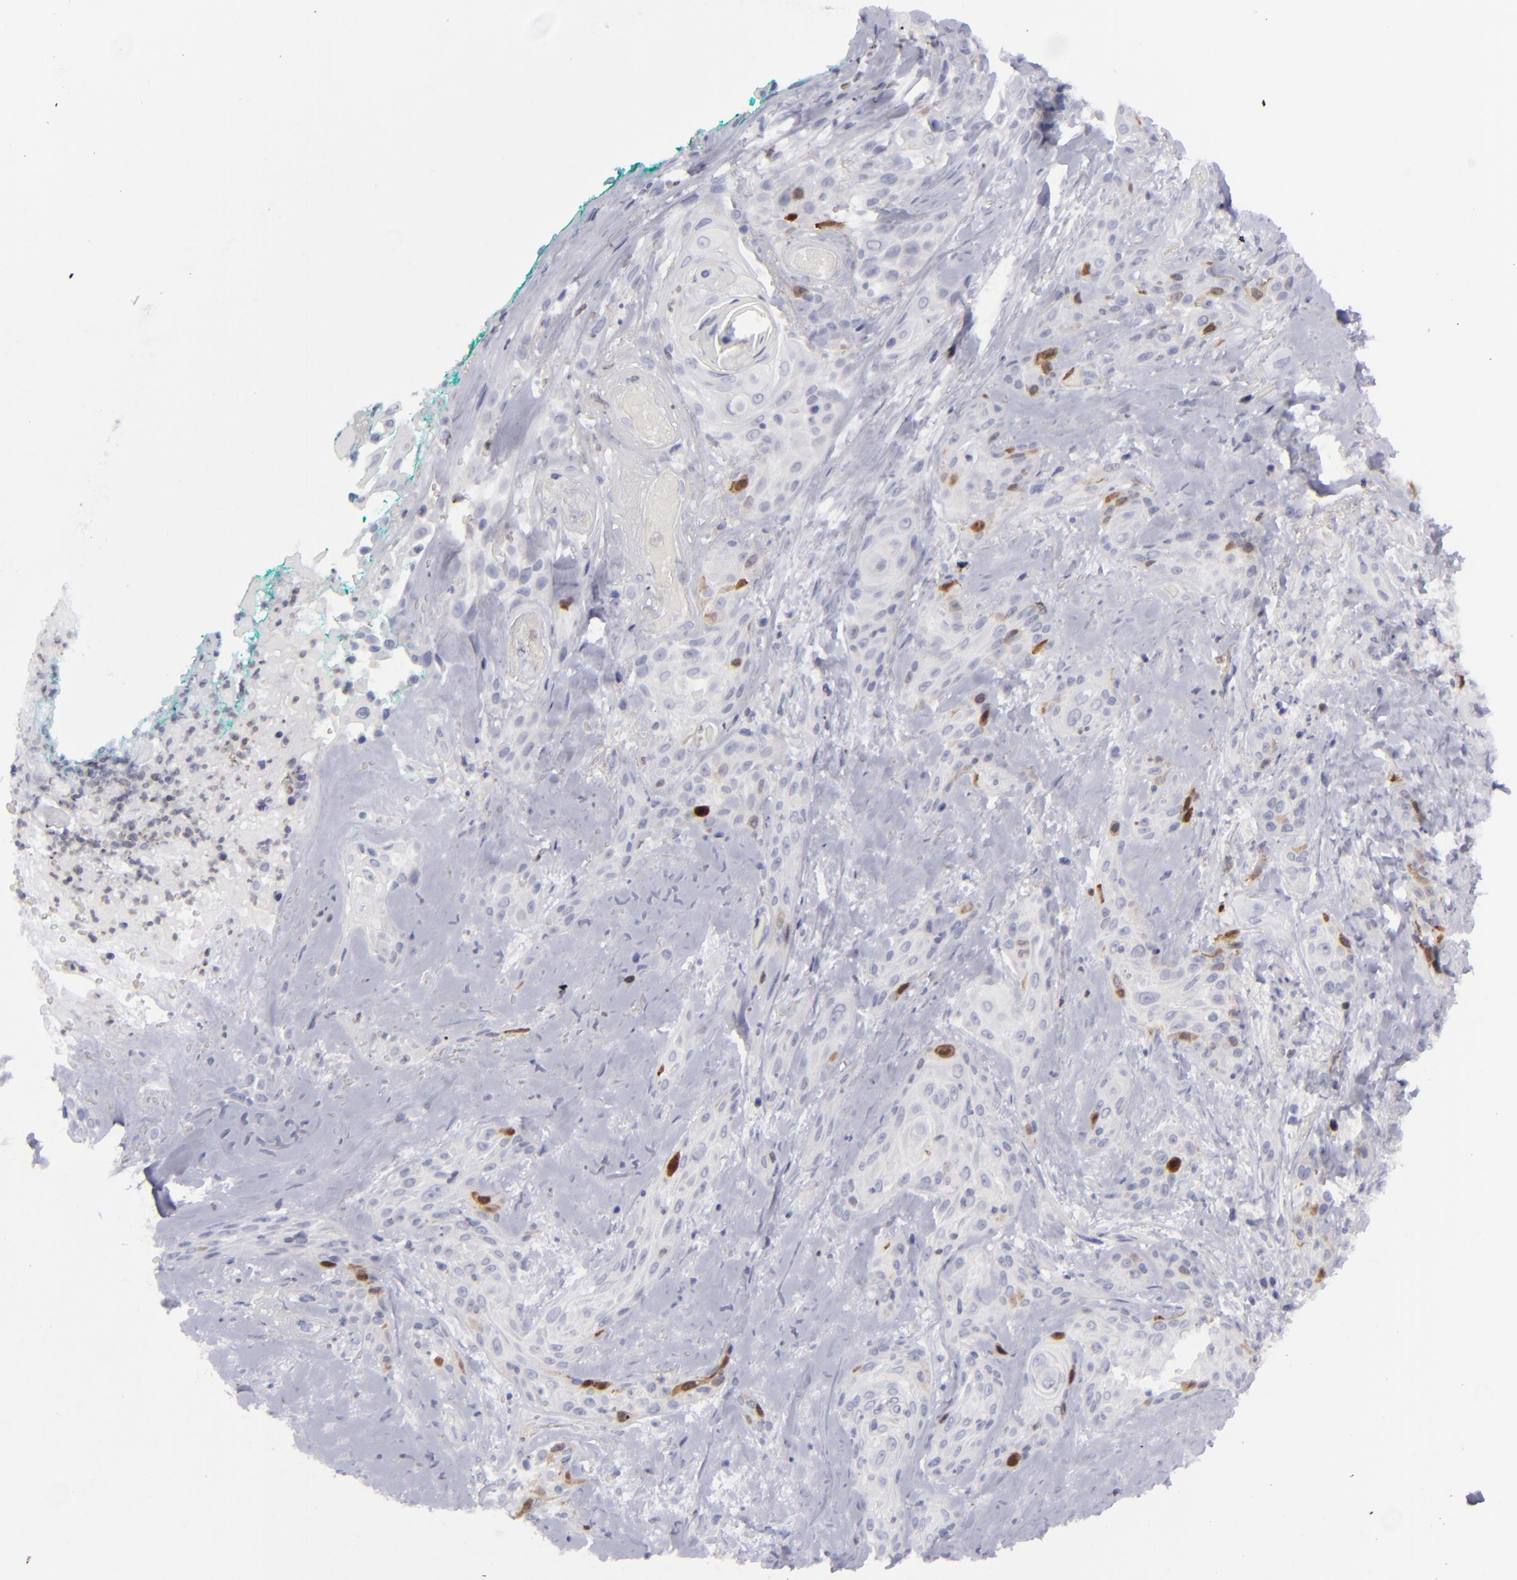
{"staining": {"intensity": "moderate", "quantity": "<25%", "location": "cytoplasmic/membranous,nuclear"}, "tissue": "skin cancer", "cell_type": "Tumor cells", "image_type": "cancer", "snomed": [{"axis": "morphology", "description": "Squamous cell carcinoma, NOS"}, {"axis": "topography", "description": "Skin"}, {"axis": "topography", "description": "Anal"}], "caption": "The immunohistochemical stain labels moderate cytoplasmic/membranous and nuclear staining in tumor cells of skin squamous cell carcinoma tissue. The staining is performed using DAB (3,3'-diaminobenzidine) brown chromogen to label protein expression. The nuclei are counter-stained blue using hematoxylin.", "gene": "AURKA", "patient": {"sex": "male", "age": 64}}